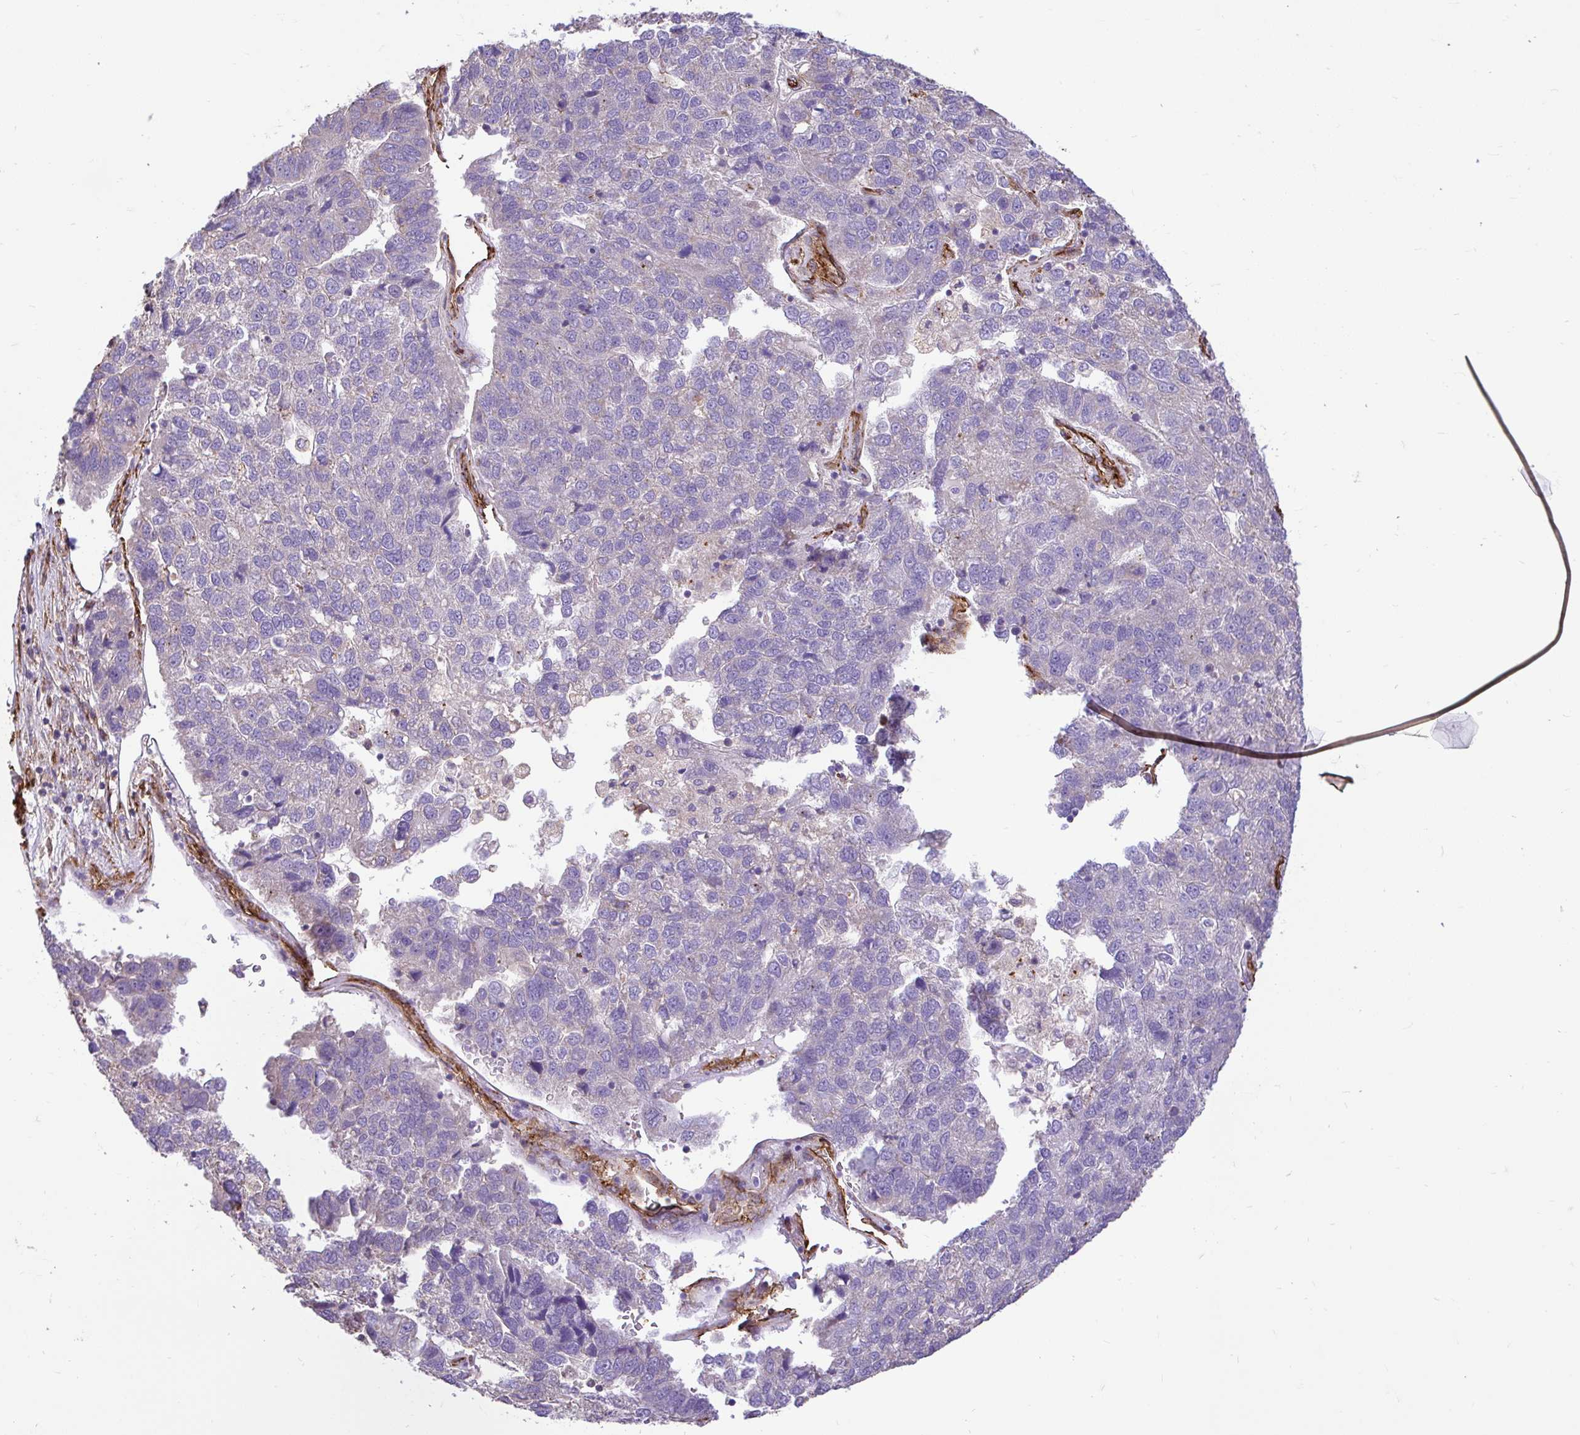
{"staining": {"intensity": "negative", "quantity": "none", "location": "none"}, "tissue": "pancreatic cancer", "cell_type": "Tumor cells", "image_type": "cancer", "snomed": [{"axis": "morphology", "description": "Adenocarcinoma, NOS"}, {"axis": "topography", "description": "Pancreas"}], "caption": "Immunohistochemical staining of adenocarcinoma (pancreatic) demonstrates no significant staining in tumor cells.", "gene": "PTPRK", "patient": {"sex": "female", "age": 61}}